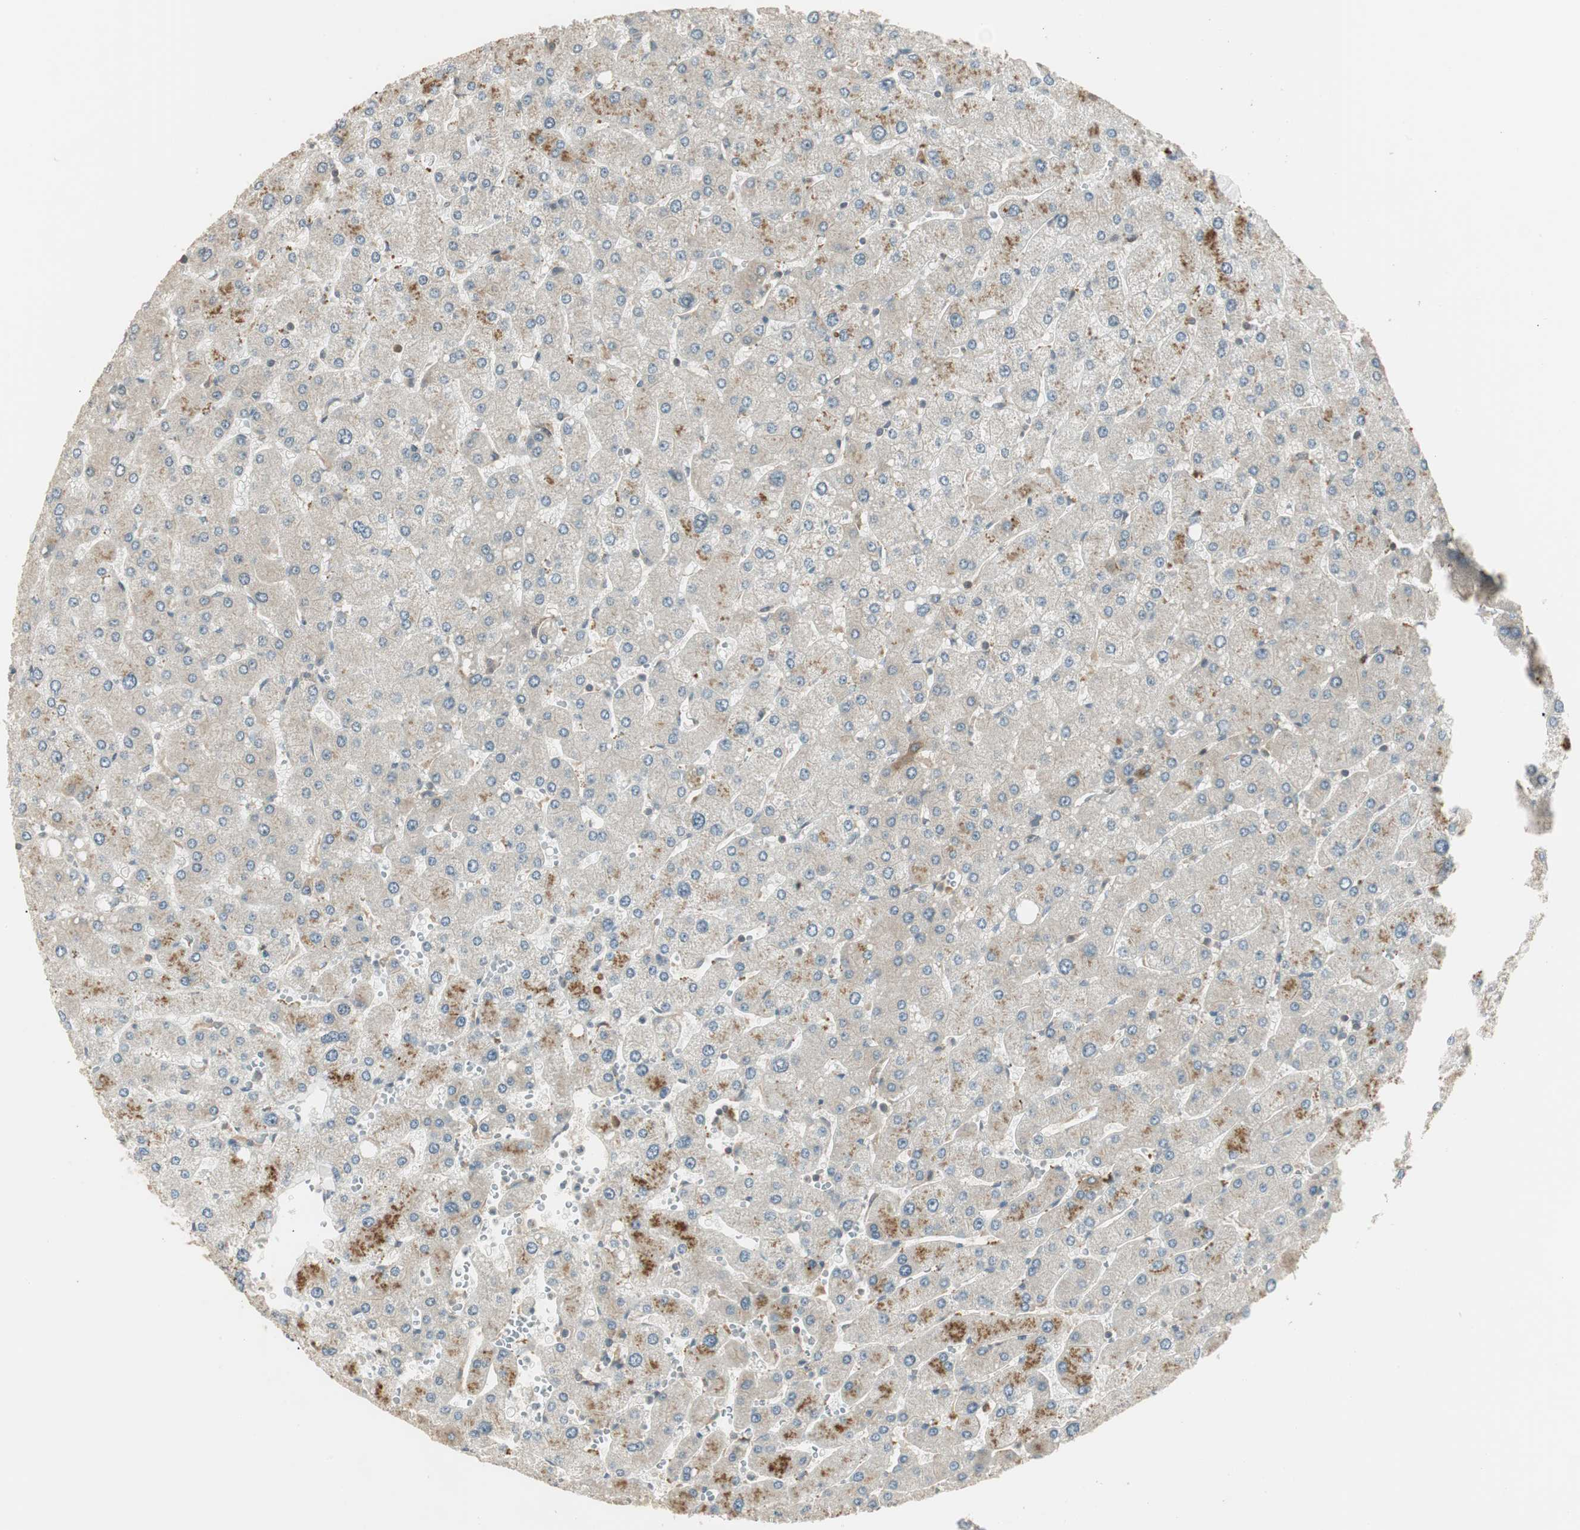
{"staining": {"intensity": "moderate", "quantity": ">75%", "location": "cytoplasmic/membranous"}, "tissue": "liver", "cell_type": "Cholangiocytes", "image_type": "normal", "snomed": [{"axis": "morphology", "description": "Normal tissue, NOS"}, {"axis": "topography", "description": "Liver"}], "caption": "A brown stain labels moderate cytoplasmic/membranous staining of a protein in cholangiocytes of benign human liver.", "gene": "PFDN5", "patient": {"sex": "male", "age": 55}}